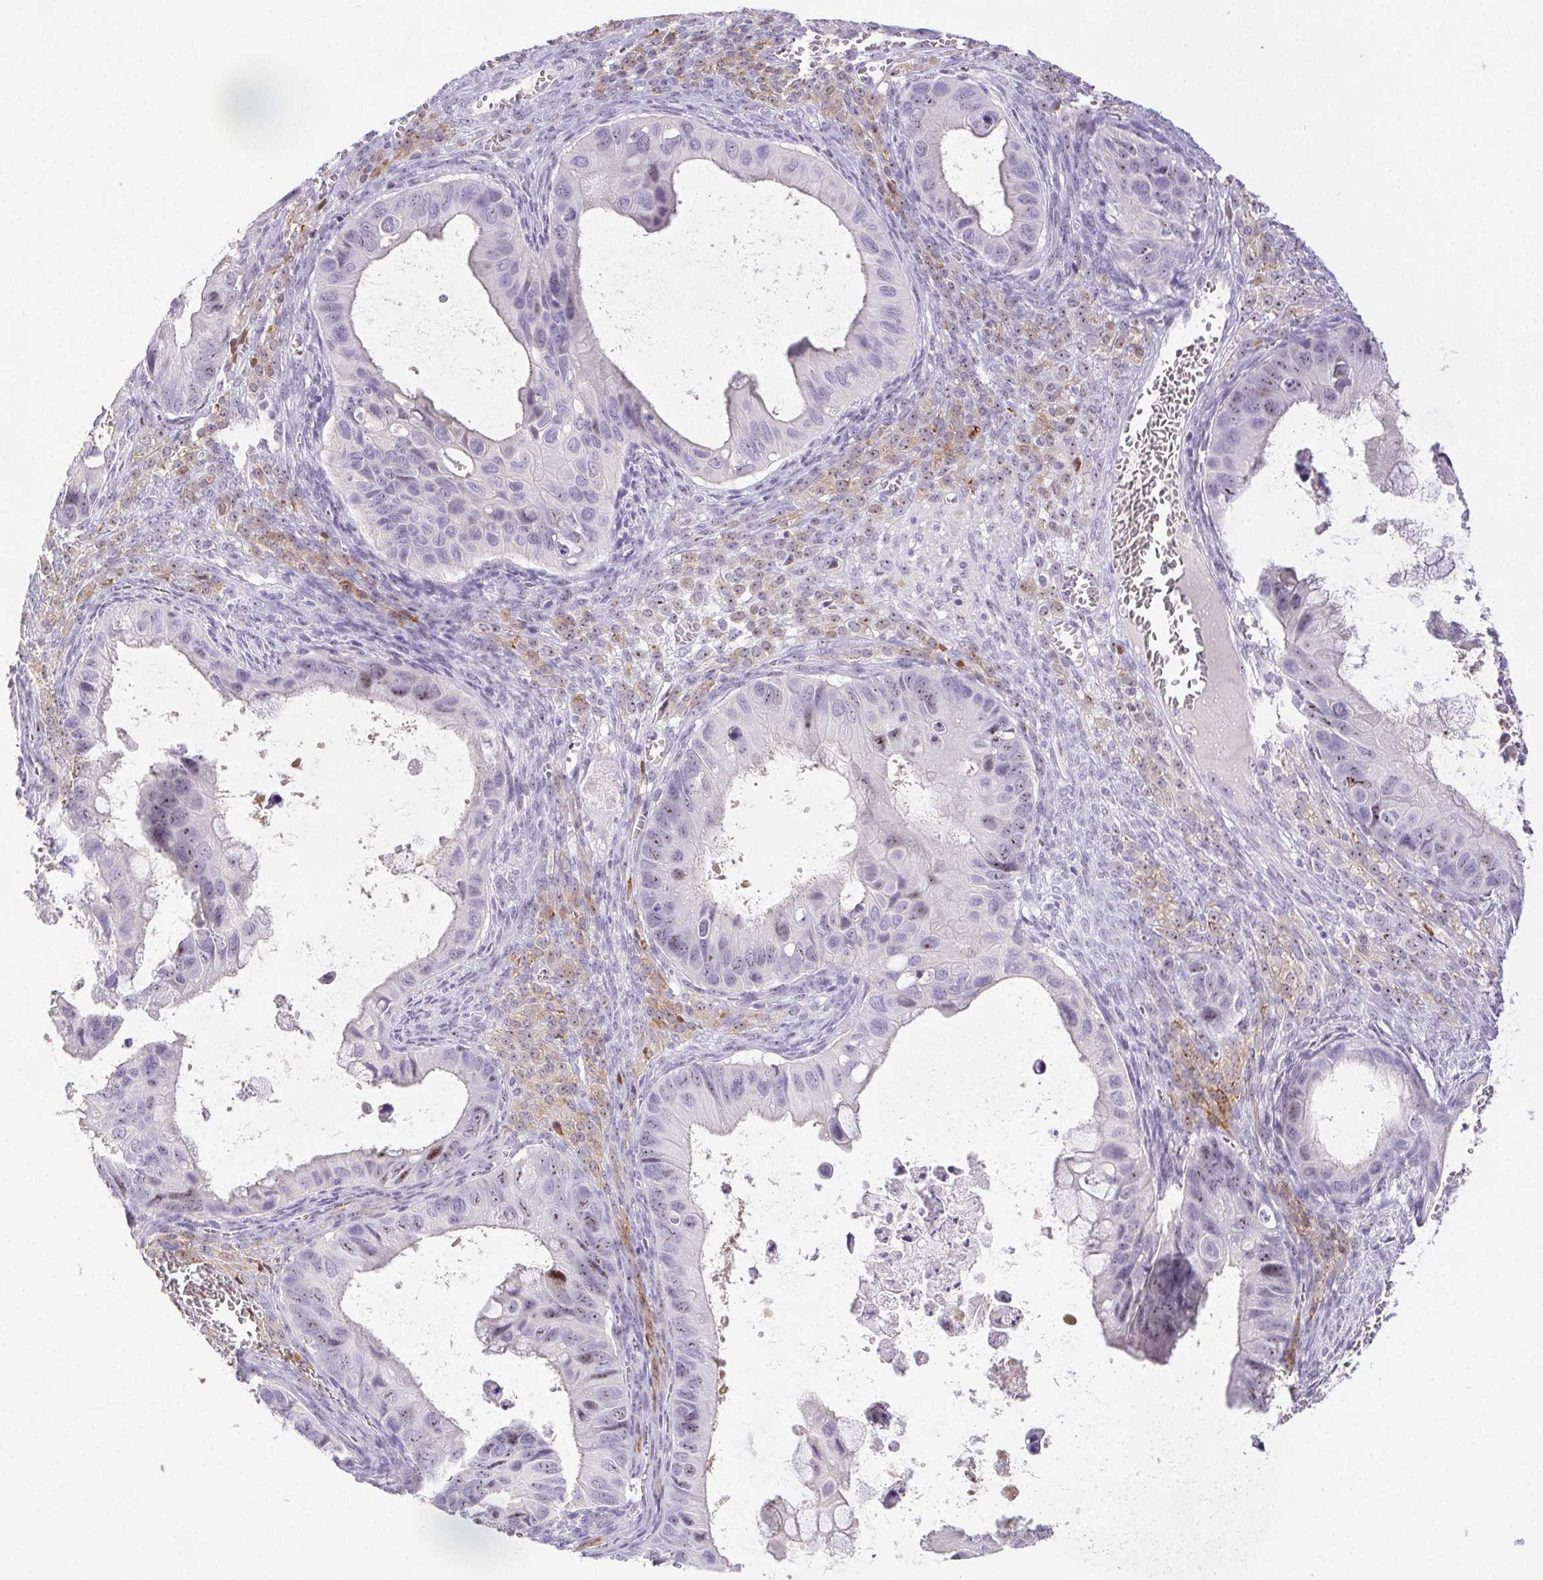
{"staining": {"intensity": "moderate", "quantity": "<25%", "location": "nuclear"}, "tissue": "ovarian cancer", "cell_type": "Tumor cells", "image_type": "cancer", "snomed": [{"axis": "morphology", "description": "Cystadenocarcinoma, mucinous, NOS"}, {"axis": "topography", "description": "Ovary"}], "caption": "Ovarian cancer (mucinous cystadenocarcinoma) stained with a brown dye reveals moderate nuclear positive expression in about <25% of tumor cells.", "gene": "ST8SIA3", "patient": {"sex": "female", "age": 64}}